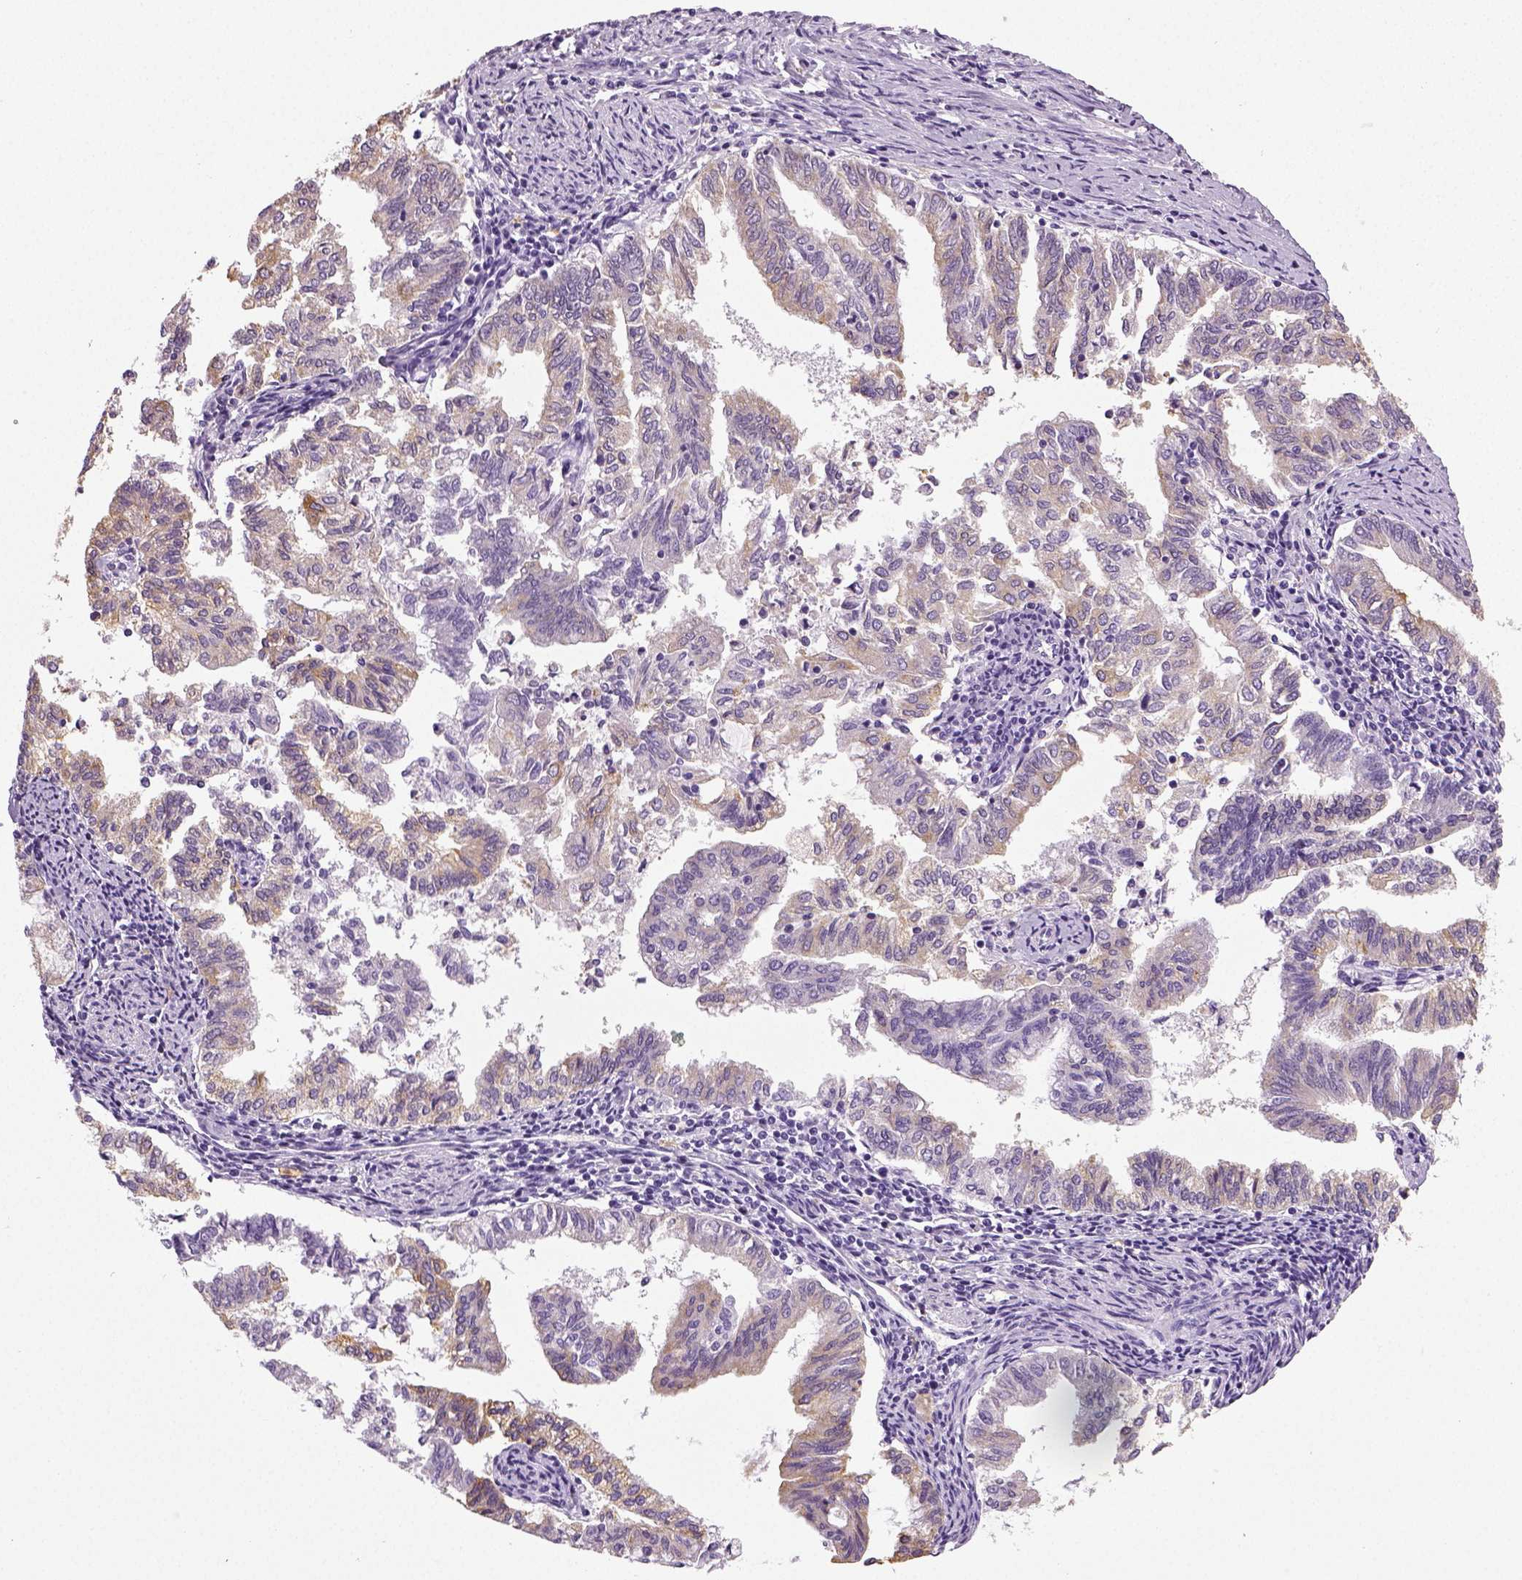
{"staining": {"intensity": "negative", "quantity": "none", "location": "none"}, "tissue": "endometrial cancer", "cell_type": "Tumor cells", "image_type": "cancer", "snomed": [{"axis": "morphology", "description": "Adenocarcinoma, NOS"}, {"axis": "topography", "description": "Endometrium"}], "caption": "DAB immunohistochemical staining of endometrial adenocarcinoma shows no significant positivity in tumor cells.", "gene": "NECAB2", "patient": {"sex": "female", "age": 79}}